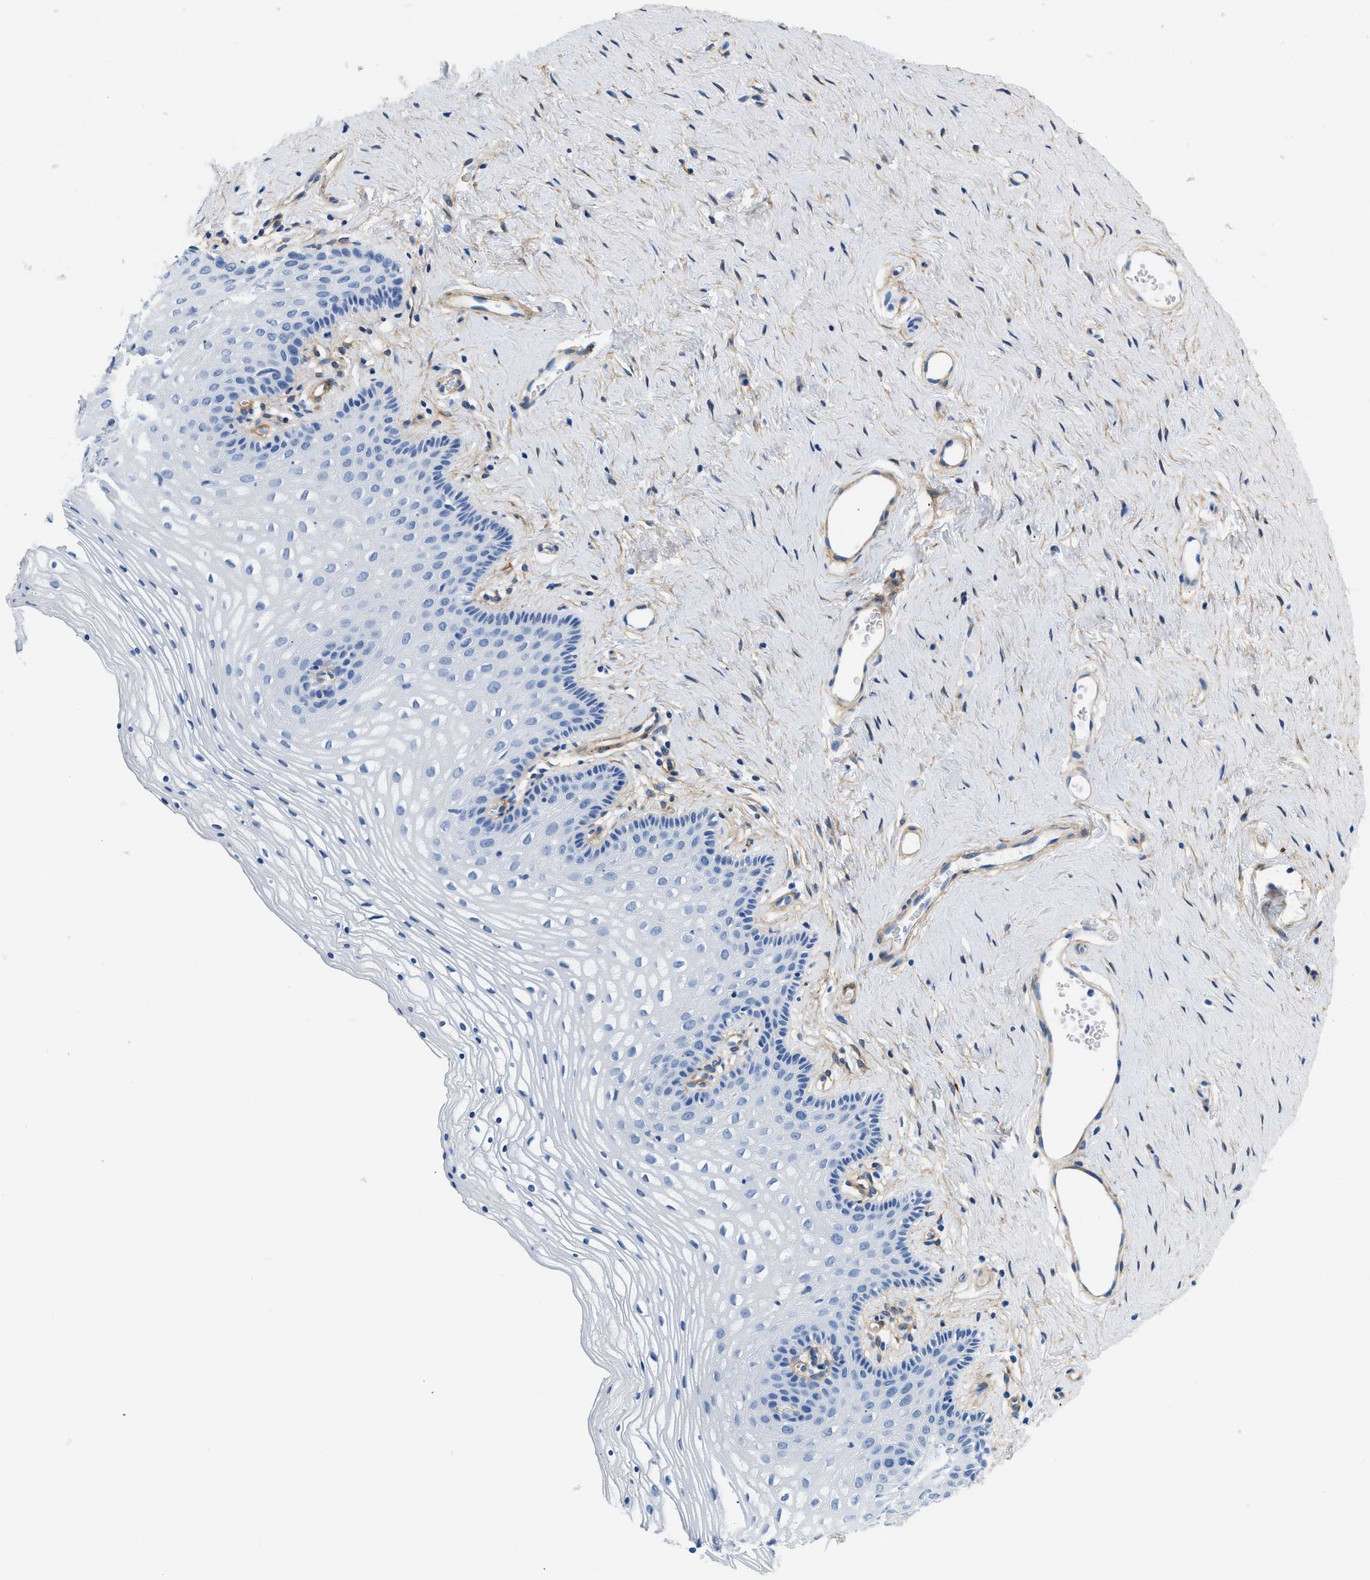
{"staining": {"intensity": "negative", "quantity": "none", "location": "none"}, "tissue": "vagina", "cell_type": "Squamous epithelial cells", "image_type": "normal", "snomed": [{"axis": "morphology", "description": "Normal tissue, NOS"}, {"axis": "topography", "description": "Vagina"}], "caption": "Histopathology image shows no protein staining in squamous epithelial cells of unremarkable vagina.", "gene": "PDGFRB", "patient": {"sex": "female", "age": 32}}